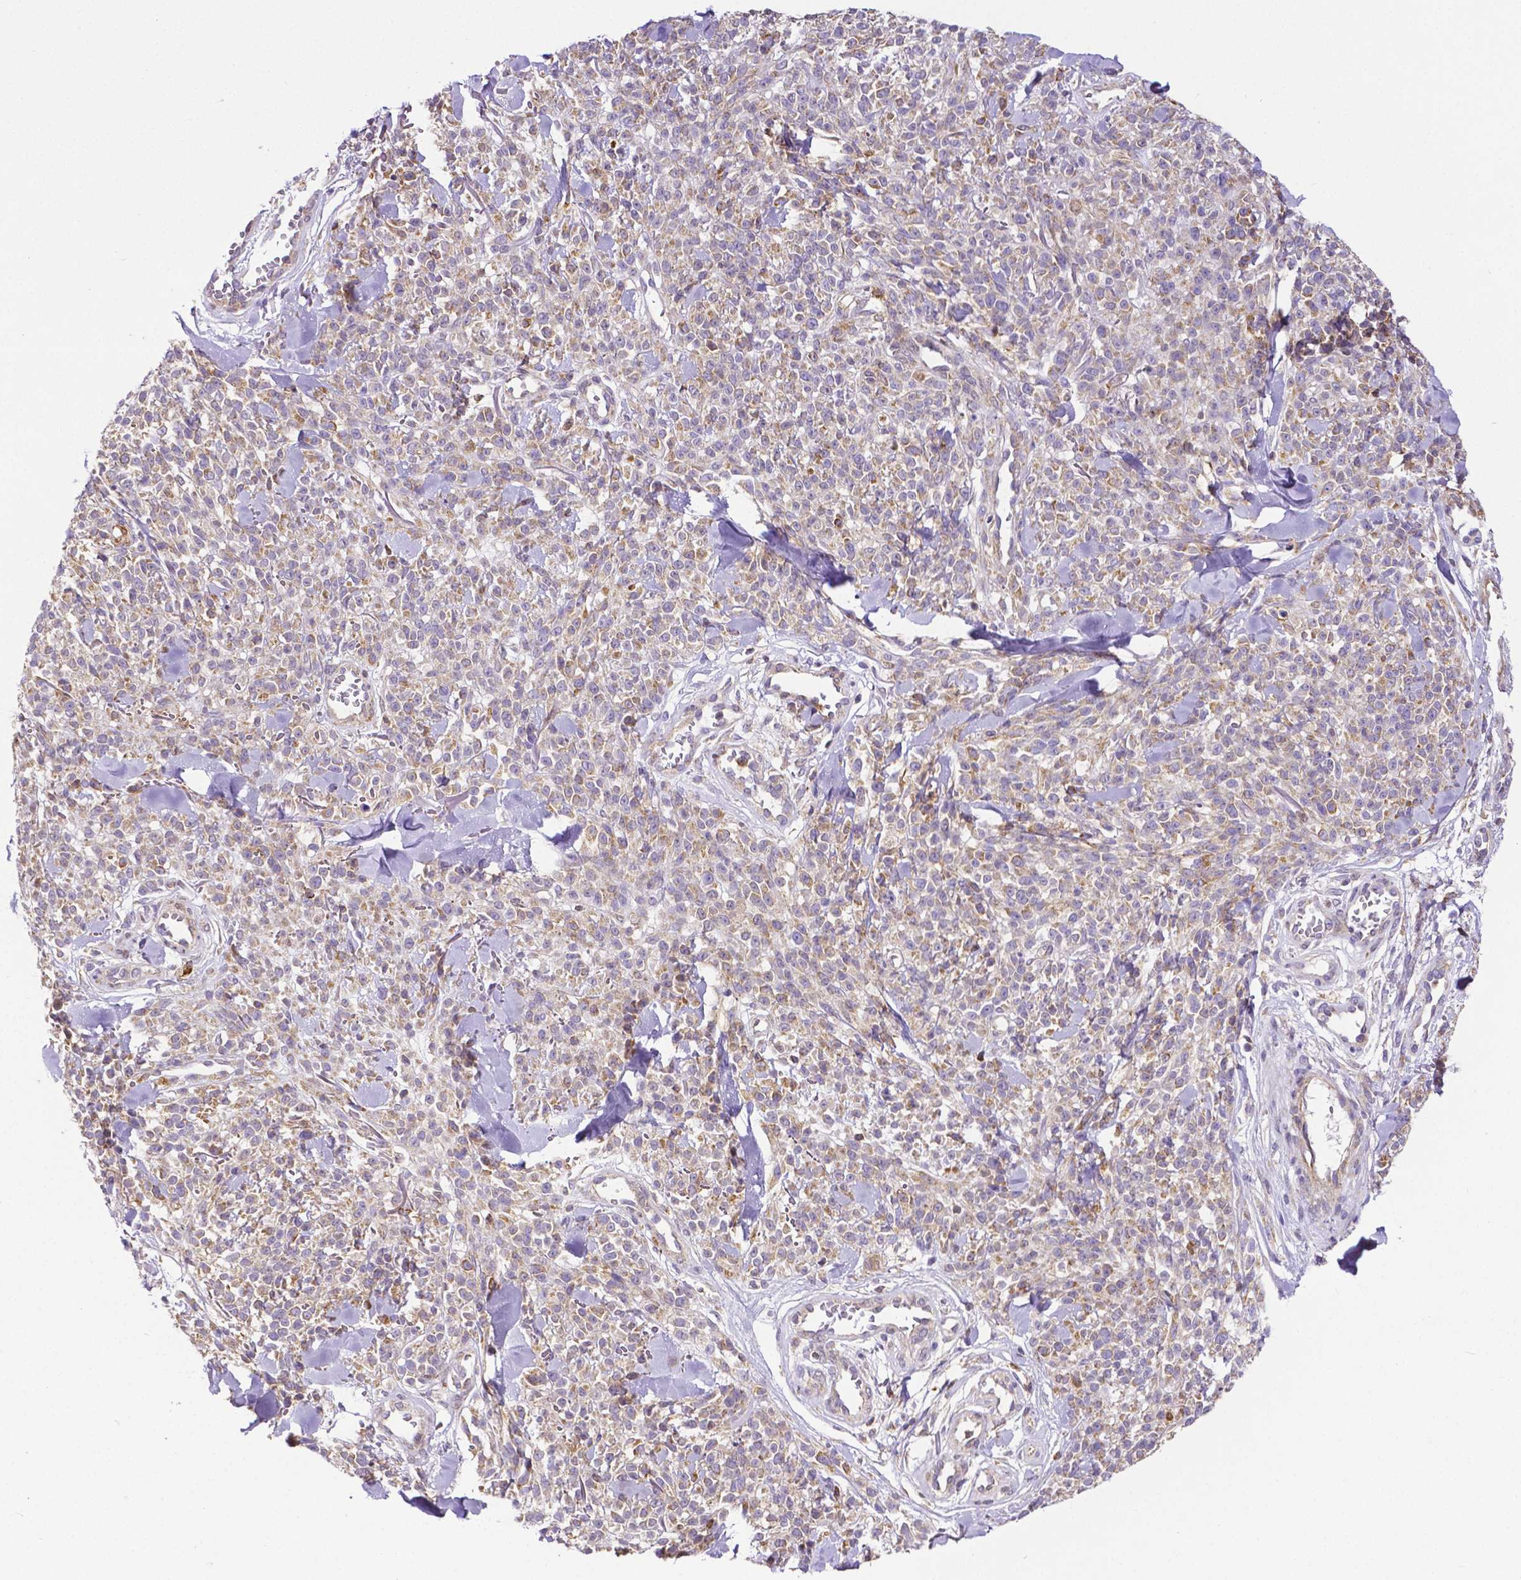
{"staining": {"intensity": "moderate", "quantity": ">75%", "location": "cytoplasmic/membranous"}, "tissue": "melanoma", "cell_type": "Tumor cells", "image_type": "cancer", "snomed": [{"axis": "morphology", "description": "Malignant melanoma, NOS"}, {"axis": "topography", "description": "Skin"}, {"axis": "topography", "description": "Skin of trunk"}], "caption": "A photomicrograph of malignant melanoma stained for a protein shows moderate cytoplasmic/membranous brown staining in tumor cells. The staining is performed using DAB brown chromogen to label protein expression. The nuclei are counter-stained blue using hematoxylin.", "gene": "MCL1", "patient": {"sex": "male", "age": 74}}